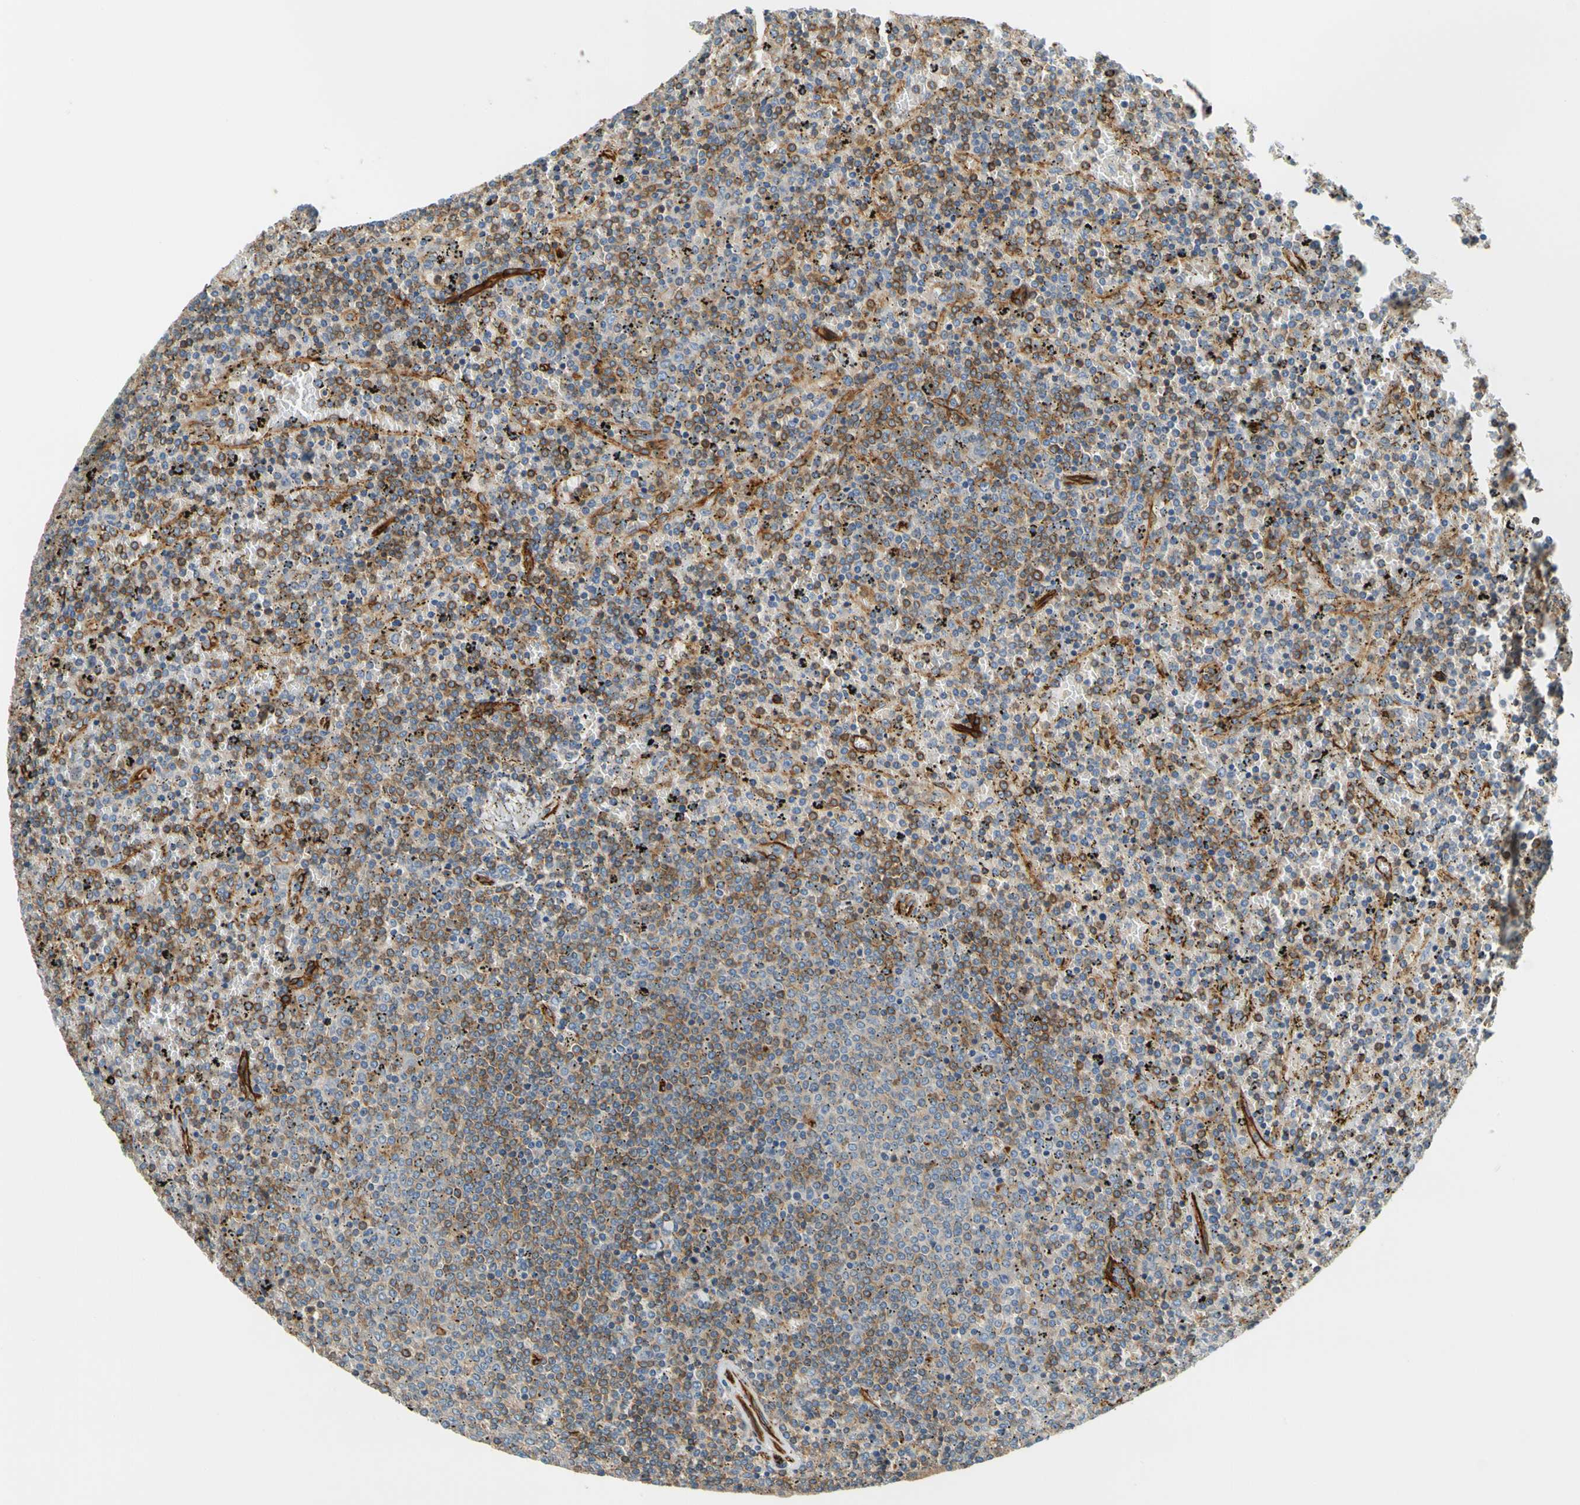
{"staining": {"intensity": "weak", "quantity": "25%-75%", "location": "cytoplasmic/membranous"}, "tissue": "lymphoma", "cell_type": "Tumor cells", "image_type": "cancer", "snomed": [{"axis": "morphology", "description": "Malignant lymphoma, non-Hodgkin's type, Low grade"}, {"axis": "topography", "description": "Spleen"}], "caption": "This image exhibits IHC staining of human lymphoma, with low weak cytoplasmic/membranous expression in approximately 25%-75% of tumor cells.", "gene": "SPTAN1", "patient": {"sex": "female", "age": 77}}